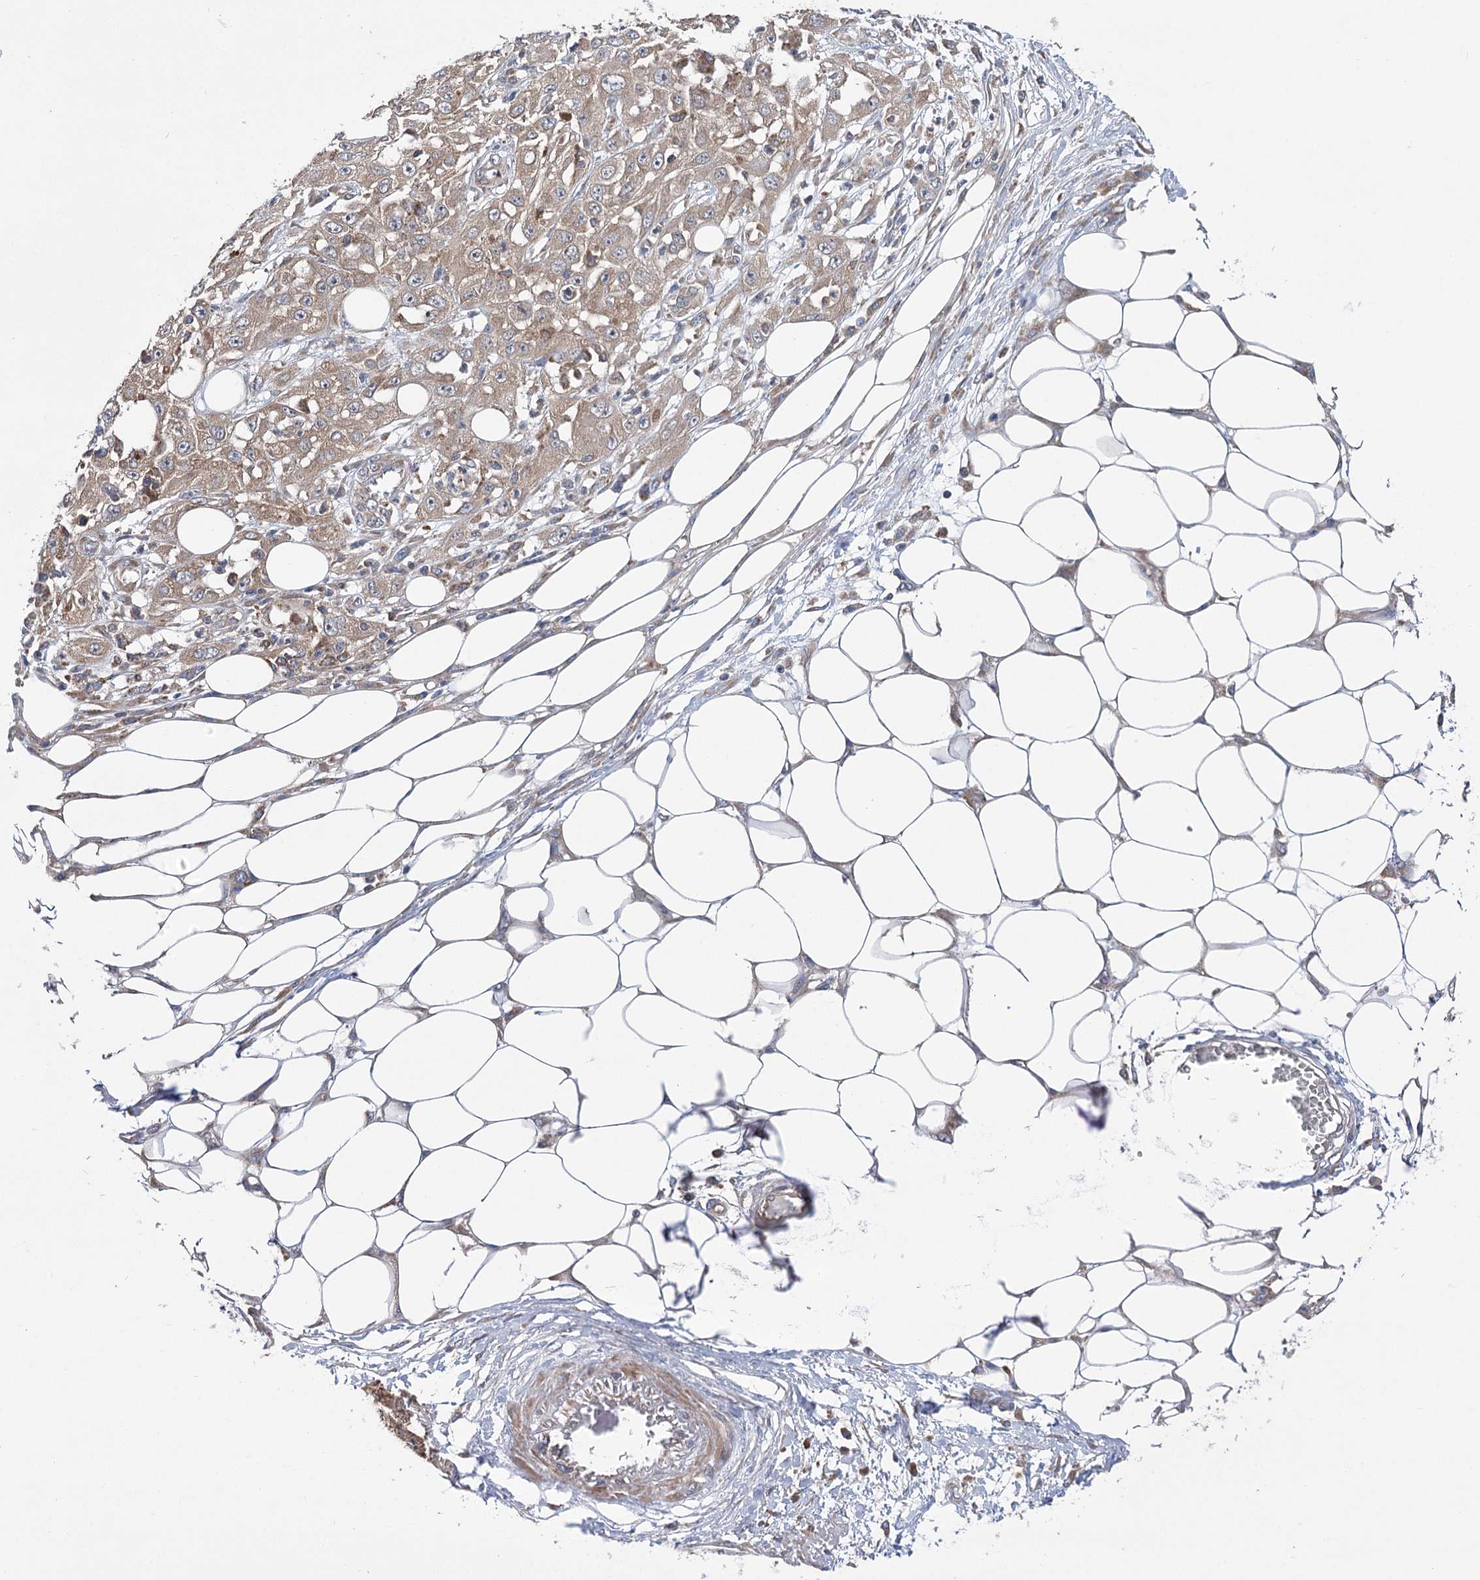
{"staining": {"intensity": "weak", "quantity": ">75%", "location": "cytoplasmic/membranous"}, "tissue": "skin cancer", "cell_type": "Tumor cells", "image_type": "cancer", "snomed": [{"axis": "morphology", "description": "Squamous cell carcinoma, NOS"}, {"axis": "morphology", "description": "Squamous cell carcinoma, metastatic, NOS"}, {"axis": "topography", "description": "Skin"}, {"axis": "topography", "description": "Lymph node"}], "caption": "A brown stain shows weak cytoplasmic/membranous staining of a protein in metastatic squamous cell carcinoma (skin) tumor cells. (DAB IHC, brown staining for protein, blue staining for nuclei).", "gene": "VPS37B", "patient": {"sex": "male", "age": 75}}